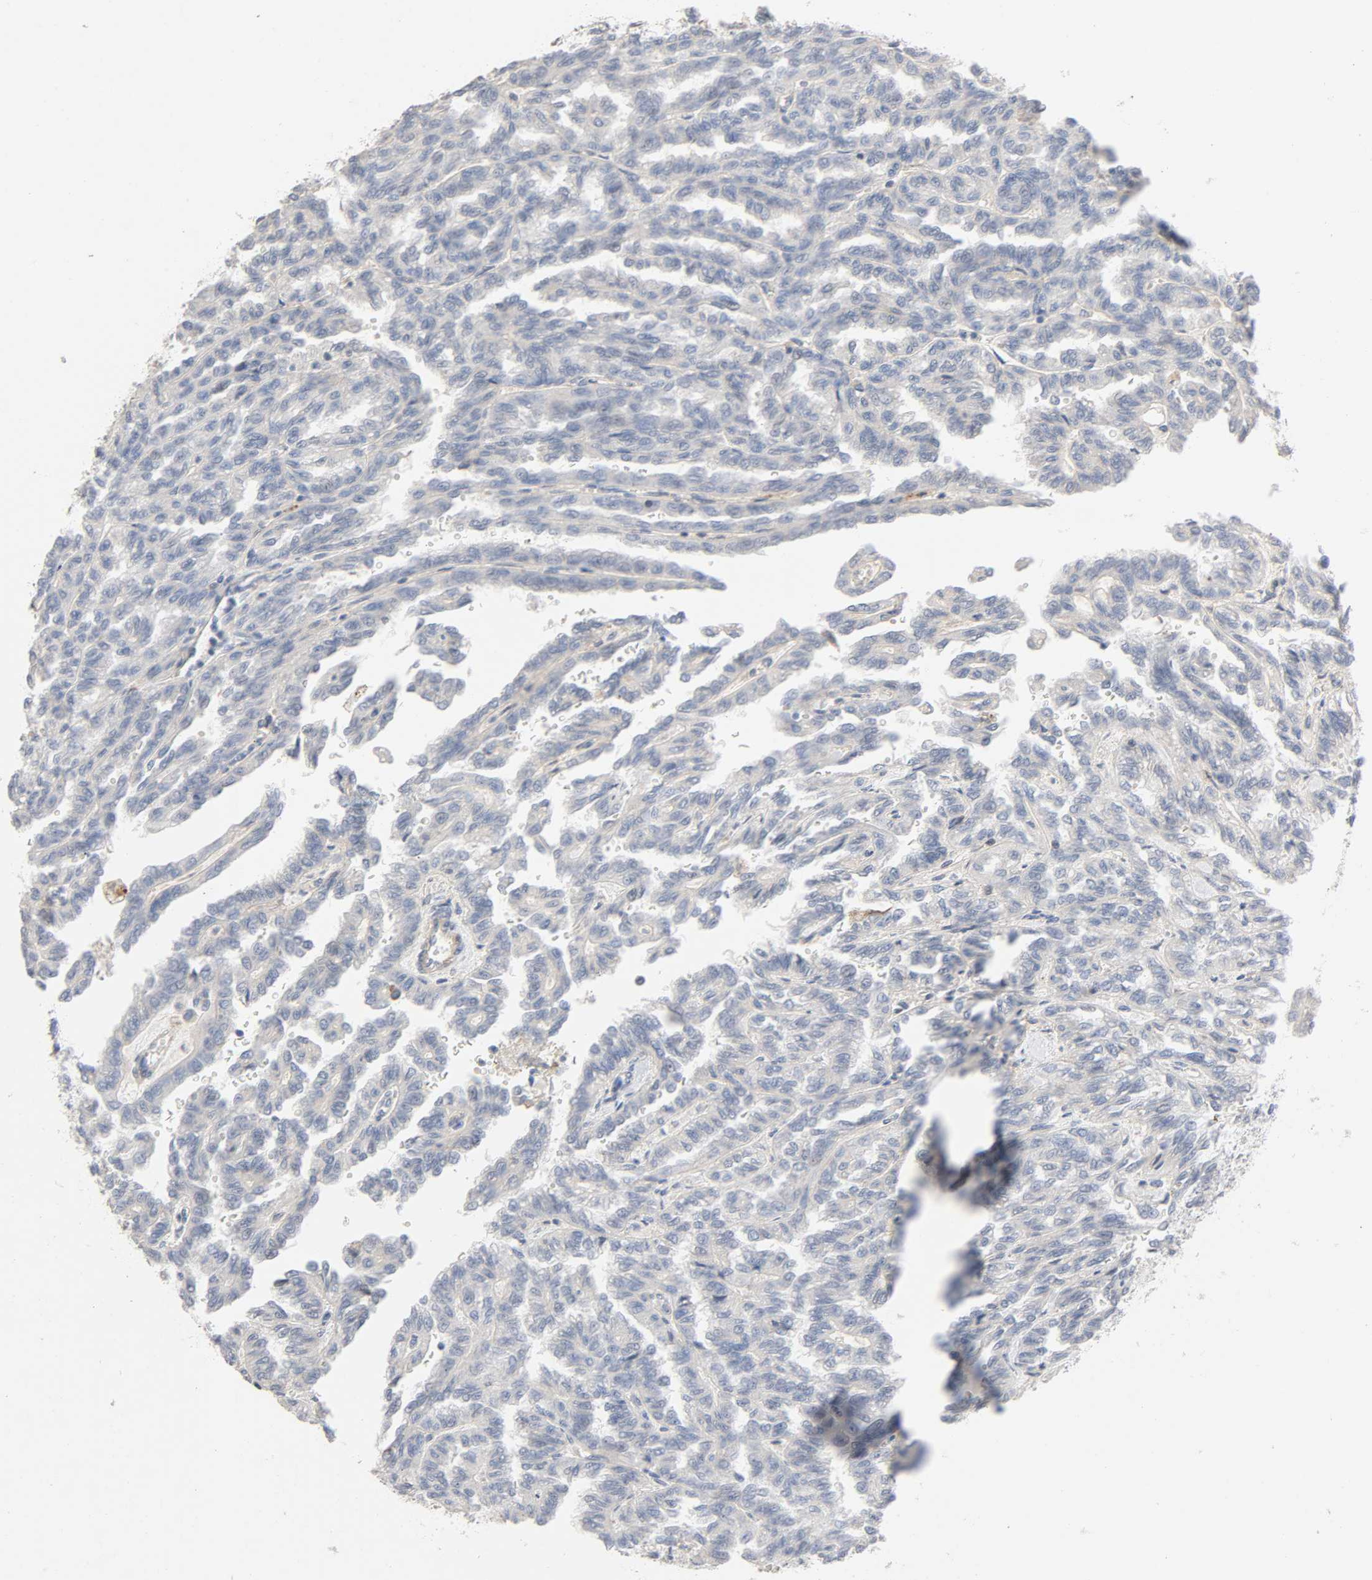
{"staining": {"intensity": "negative", "quantity": "none", "location": "none"}, "tissue": "renal cancer", "cell_type": "Tumor cells", "image_type": "cancer", "snomed": [{"axis": "morphology", "description": "Inflammation, NOS"}, {"axis": "morphology", "description": "Adenocarcinoma, NOS"}, {"axis": "topography", "description": "Kidney"}], "caption": "Adenocarcinoma (renal) stained for a protein using IHC demonstrates no positivity tumor cells.", "gene": "CDK6", "patient": {"sex": "male", "age": 68}}